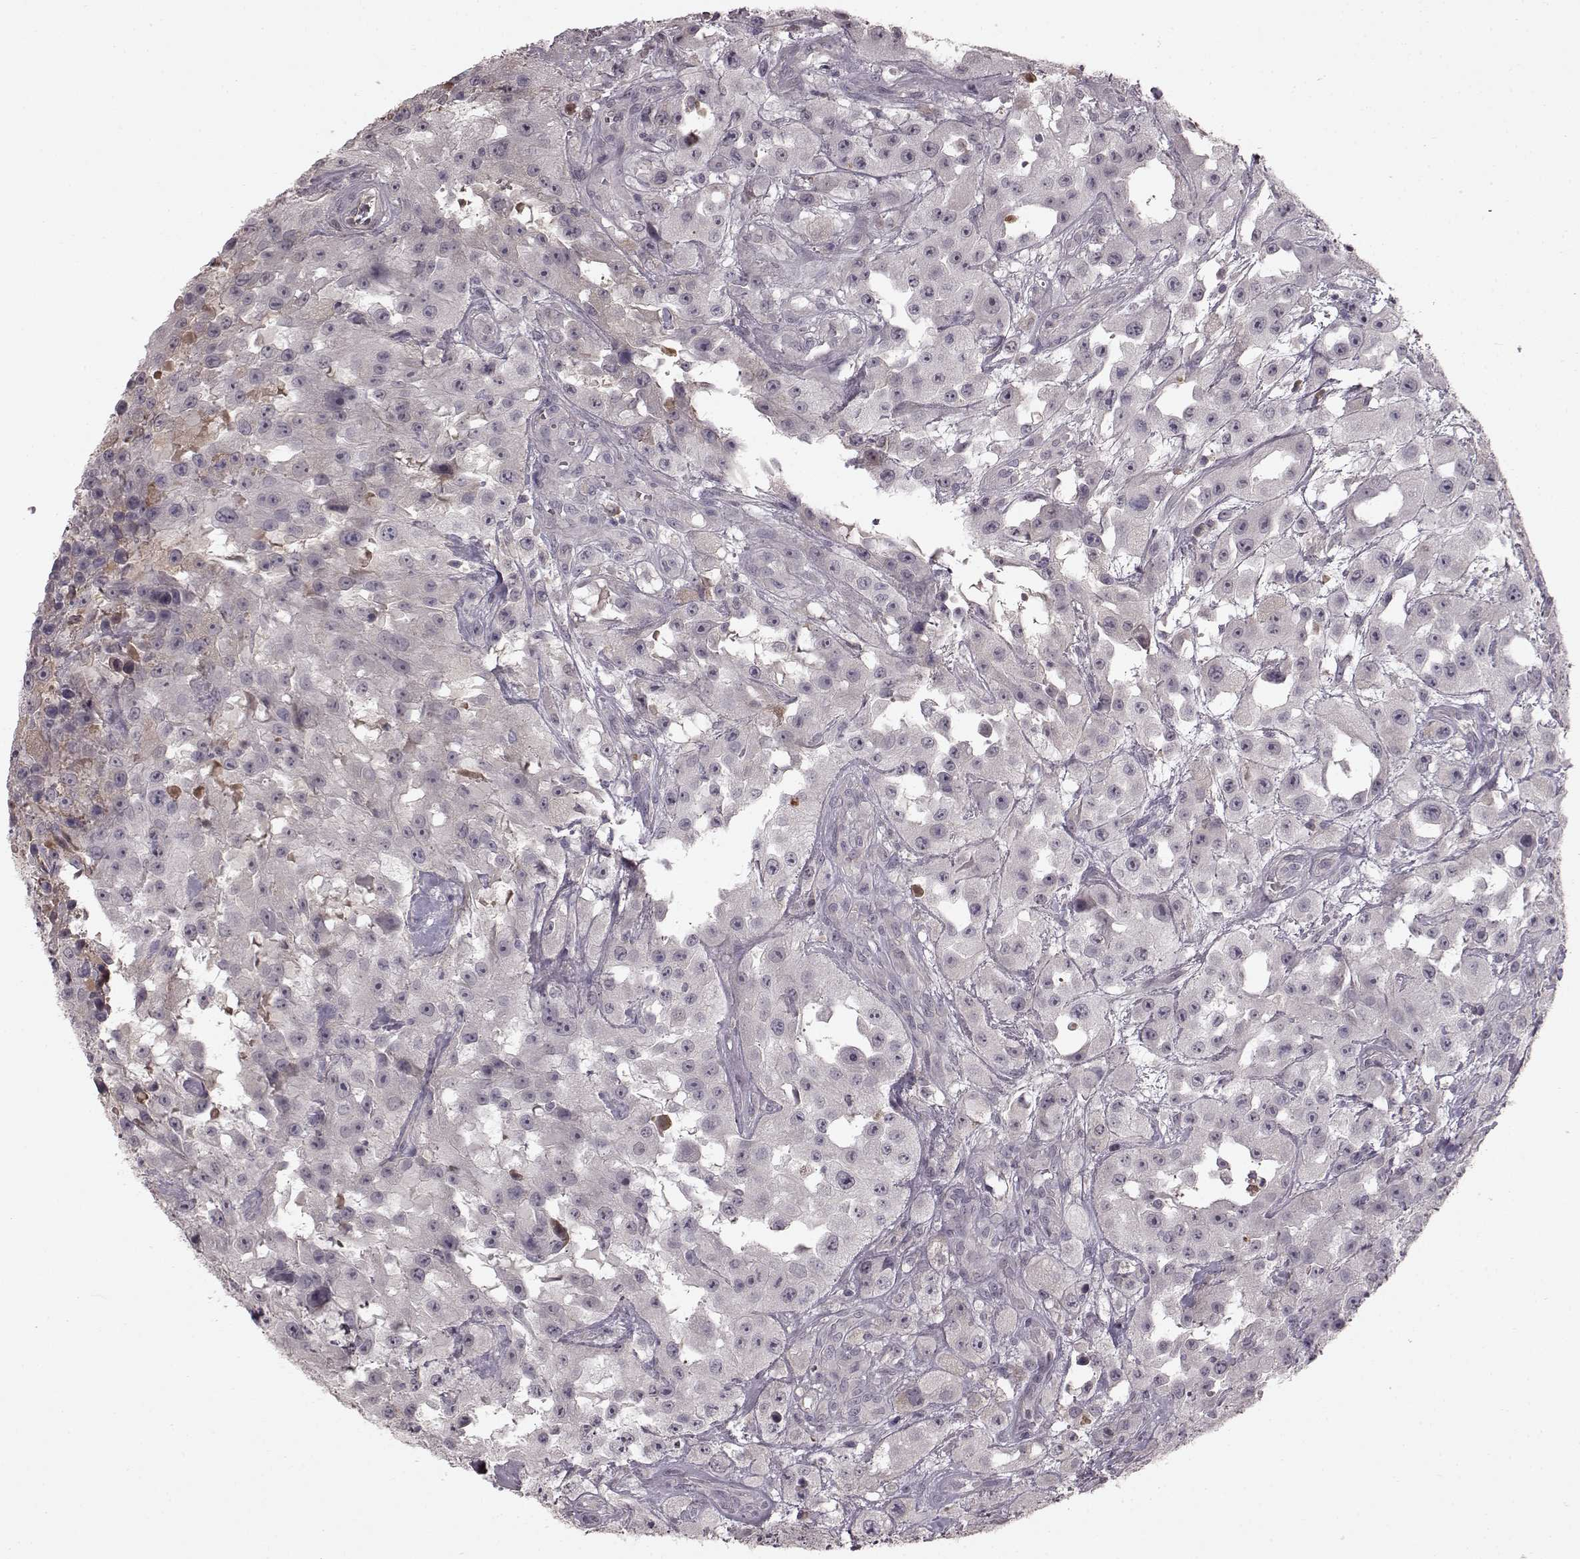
{"staining": {"intensity": "negative", "quantity": "none", "location": "none"}, "tissue": "urothelial cancer", "cell_type": "Tumor cells", "image_type": "cancer", "snomed": [{"axis": "morphology", "description": "Urothelial carcinoma, High grade"}, {"axis": "topography", "description": "Urinary bladder"}], "caption": "Urothelial cancer was stained to show a protein in brown. There is no significant positivity in tumor cells.", "gene": "SLC22A18", "patient": {"sex": "male", "age": 79}}